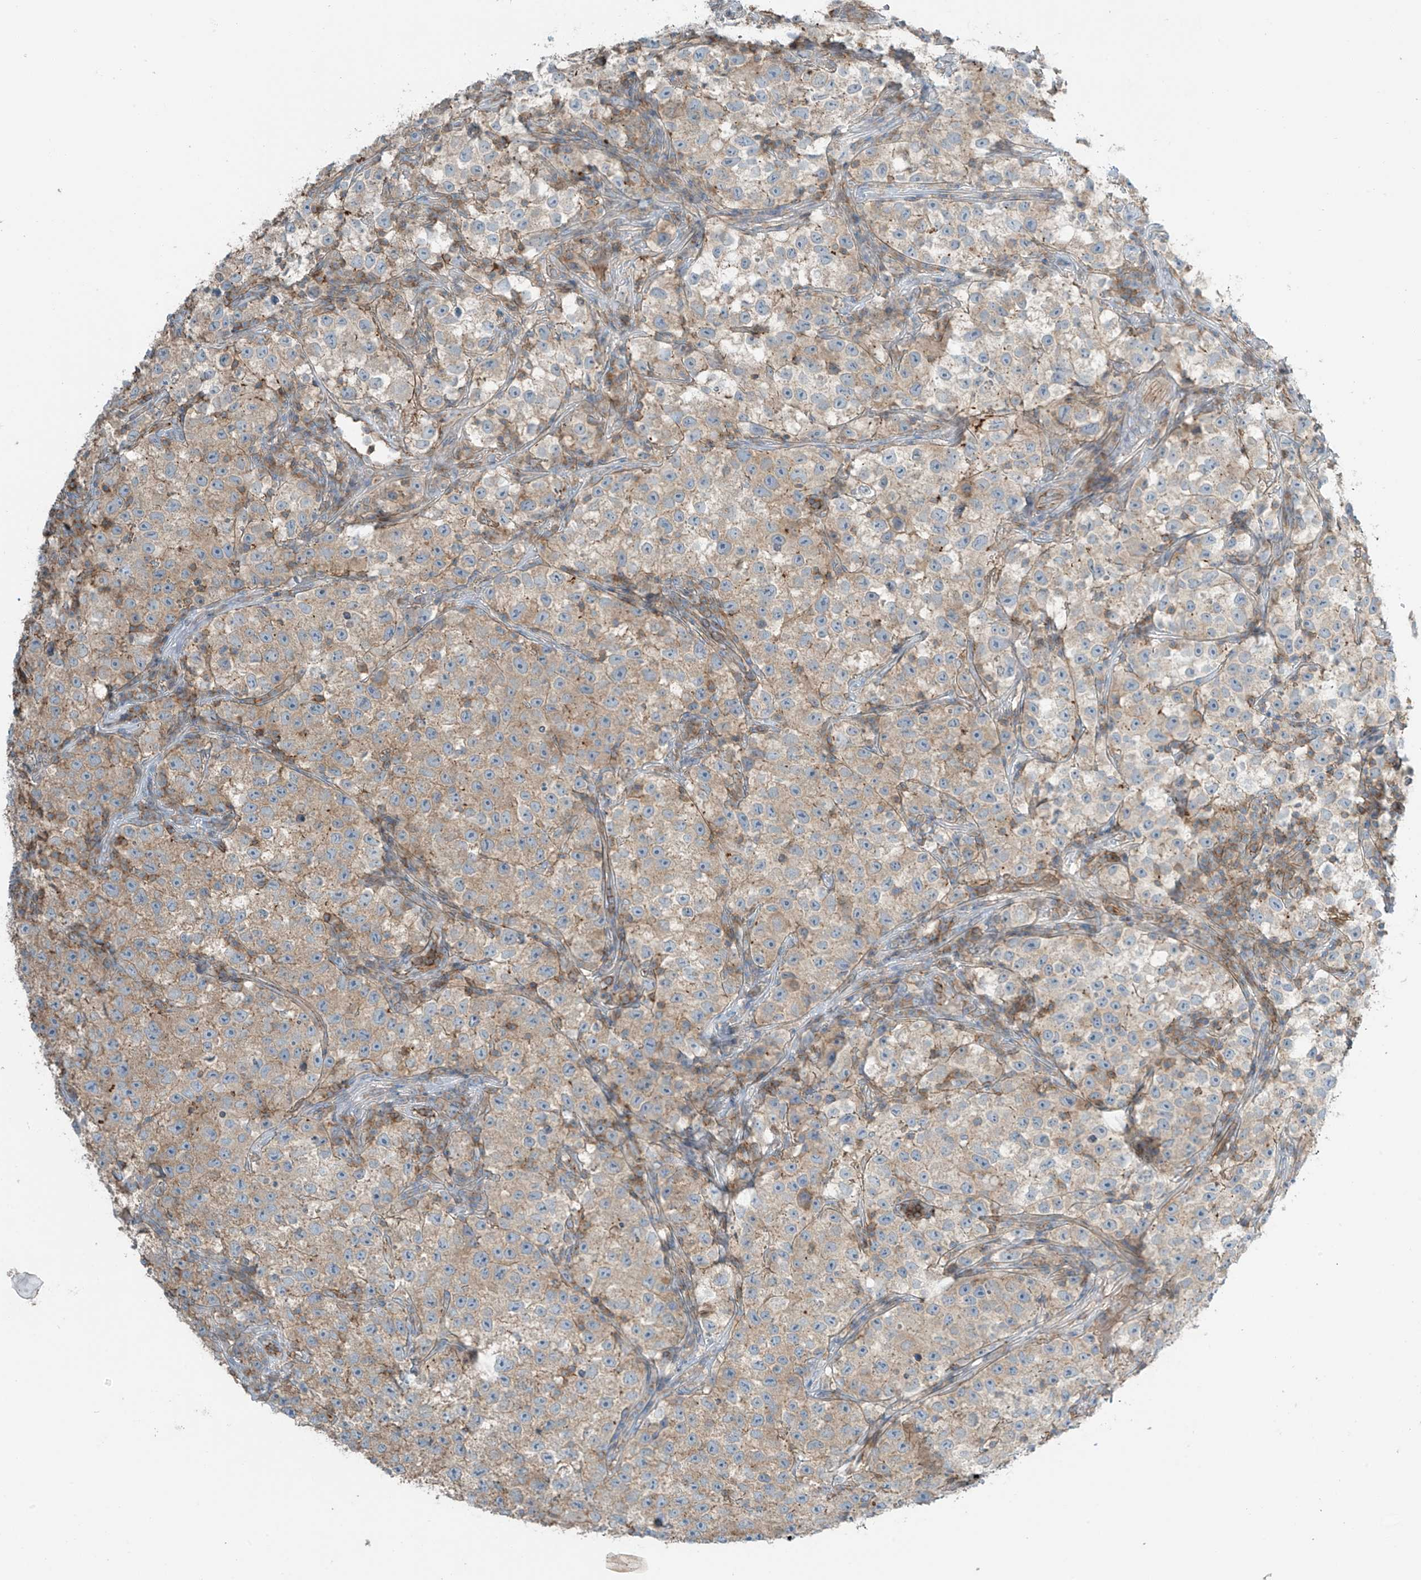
{"staining": {"intensity": "weak", "quantity": "25%-75%", "location": "cytoplasmic/membranous"}, "tissue": "testis cancer", "cell_type": "Tumor cells", "image_type": "cancer", "snomed": [{"axis": "morphology", "description": "Seminoma, NOS"}, {"axis": "topography", "description": "Testis"}], "caption": "Immunohistochemistry (IHC) photomicrograph of neoplastic tissue: human testis cancer (seminoma) stained using immunohistochemistry demonstrates low levels of weak protein expression localized specifically in the cytoplasmic/membranous of tumor cells, appearing as a cytoplasmic/membranous brown color.", "gene": "SLC9A2", "patient": {"sex": "male", "age": 22}}